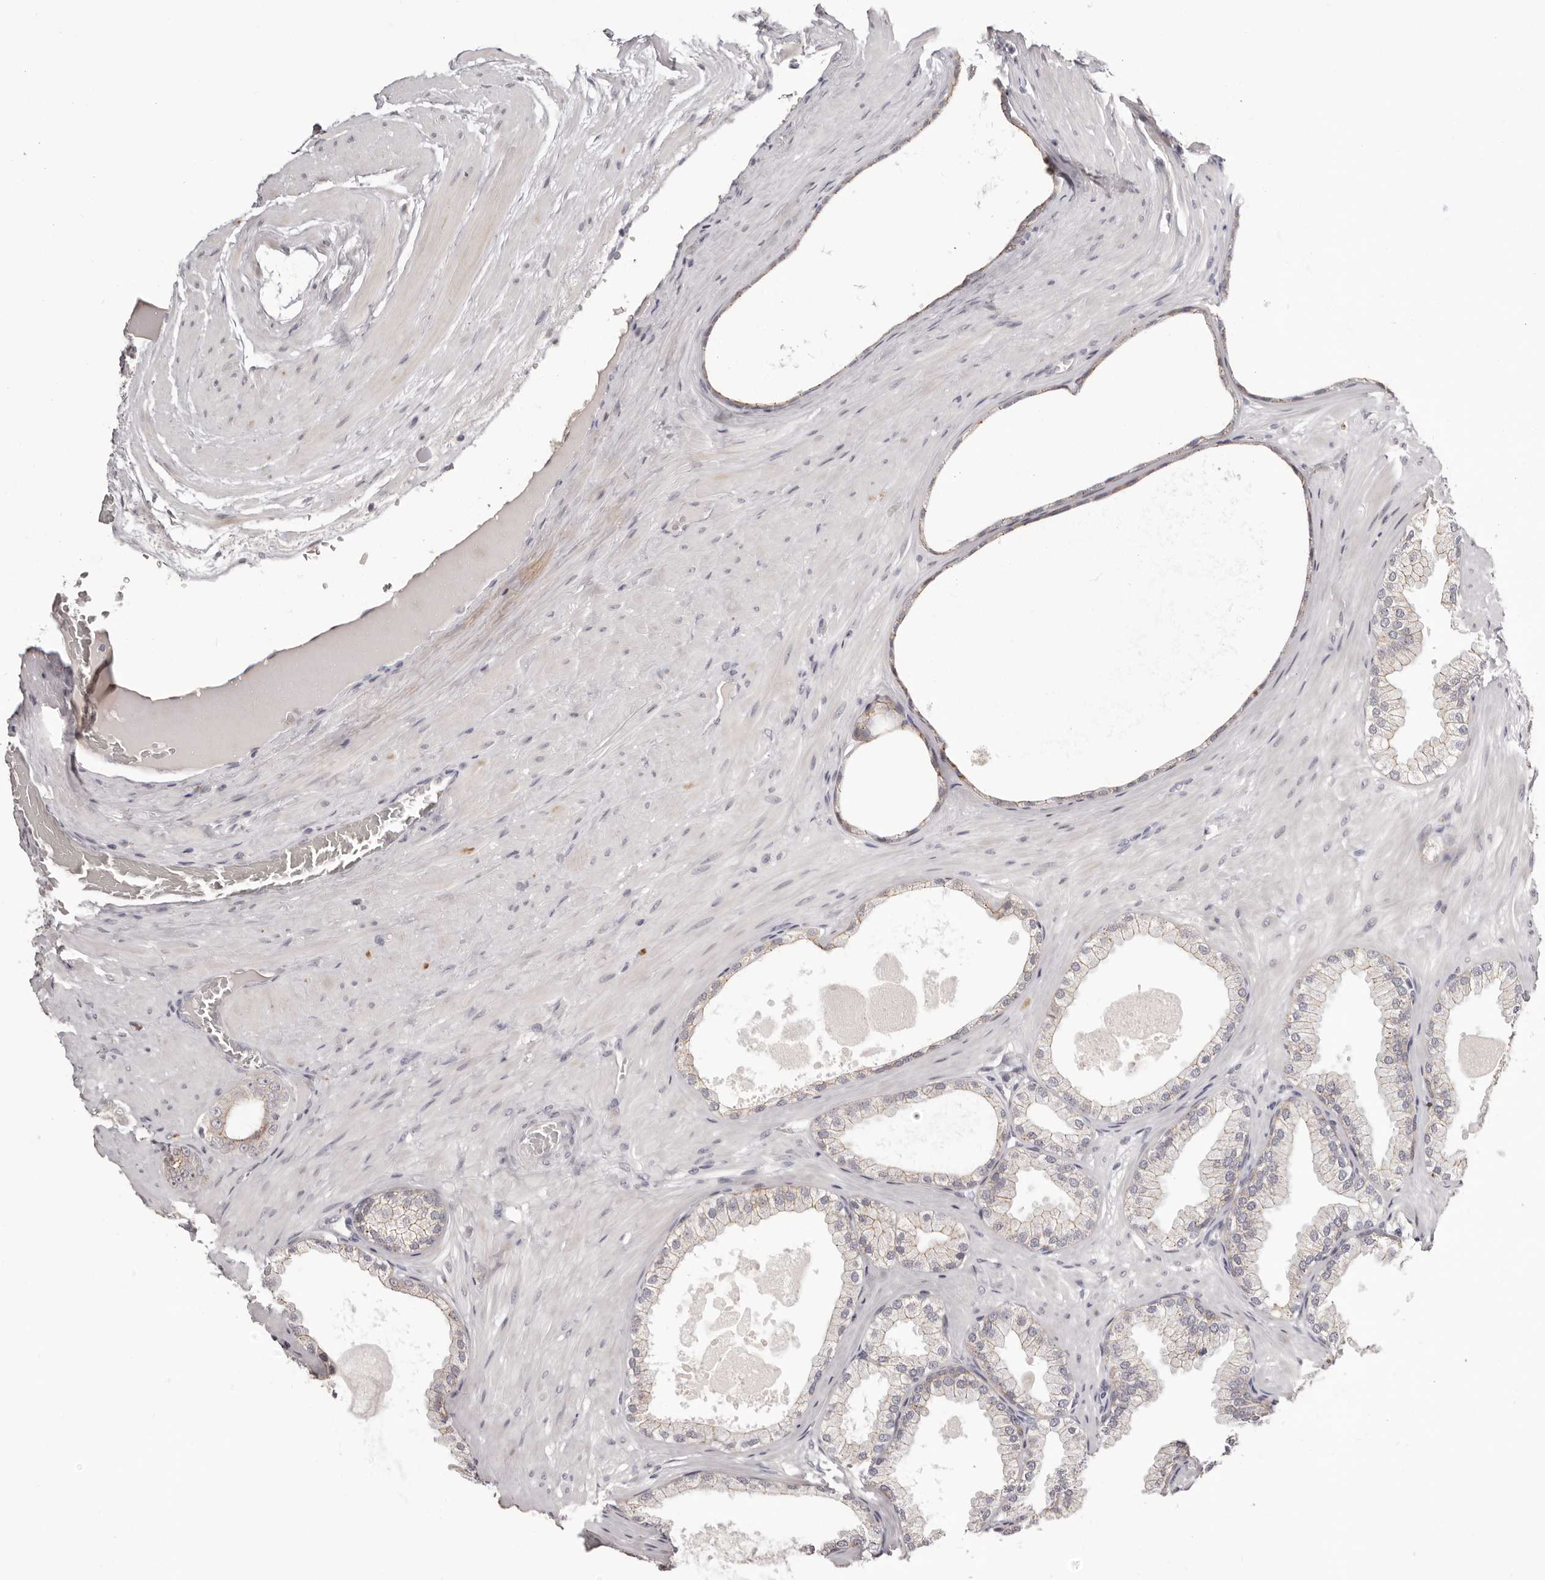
{"staining": {"intensity": "weak", "quantity": "<25%", "location": "cytoplasmic/membranous"}, "tissue": "prostate cancer", "cell_type": "Tumor cells", "image_type": "cancer", "snomed": [{"axis": "morphology", "description": "Adenocarcinoma, Low grade"}, {"axis": "topography", "description": "Prostate"}], "caption": "Protein analysis of prostate low-grade adenocarcinoma exhibits no significant expression in tumor cells.", "gene": "PCDHB6", "patient": {"sex": "male", "age": 63}}